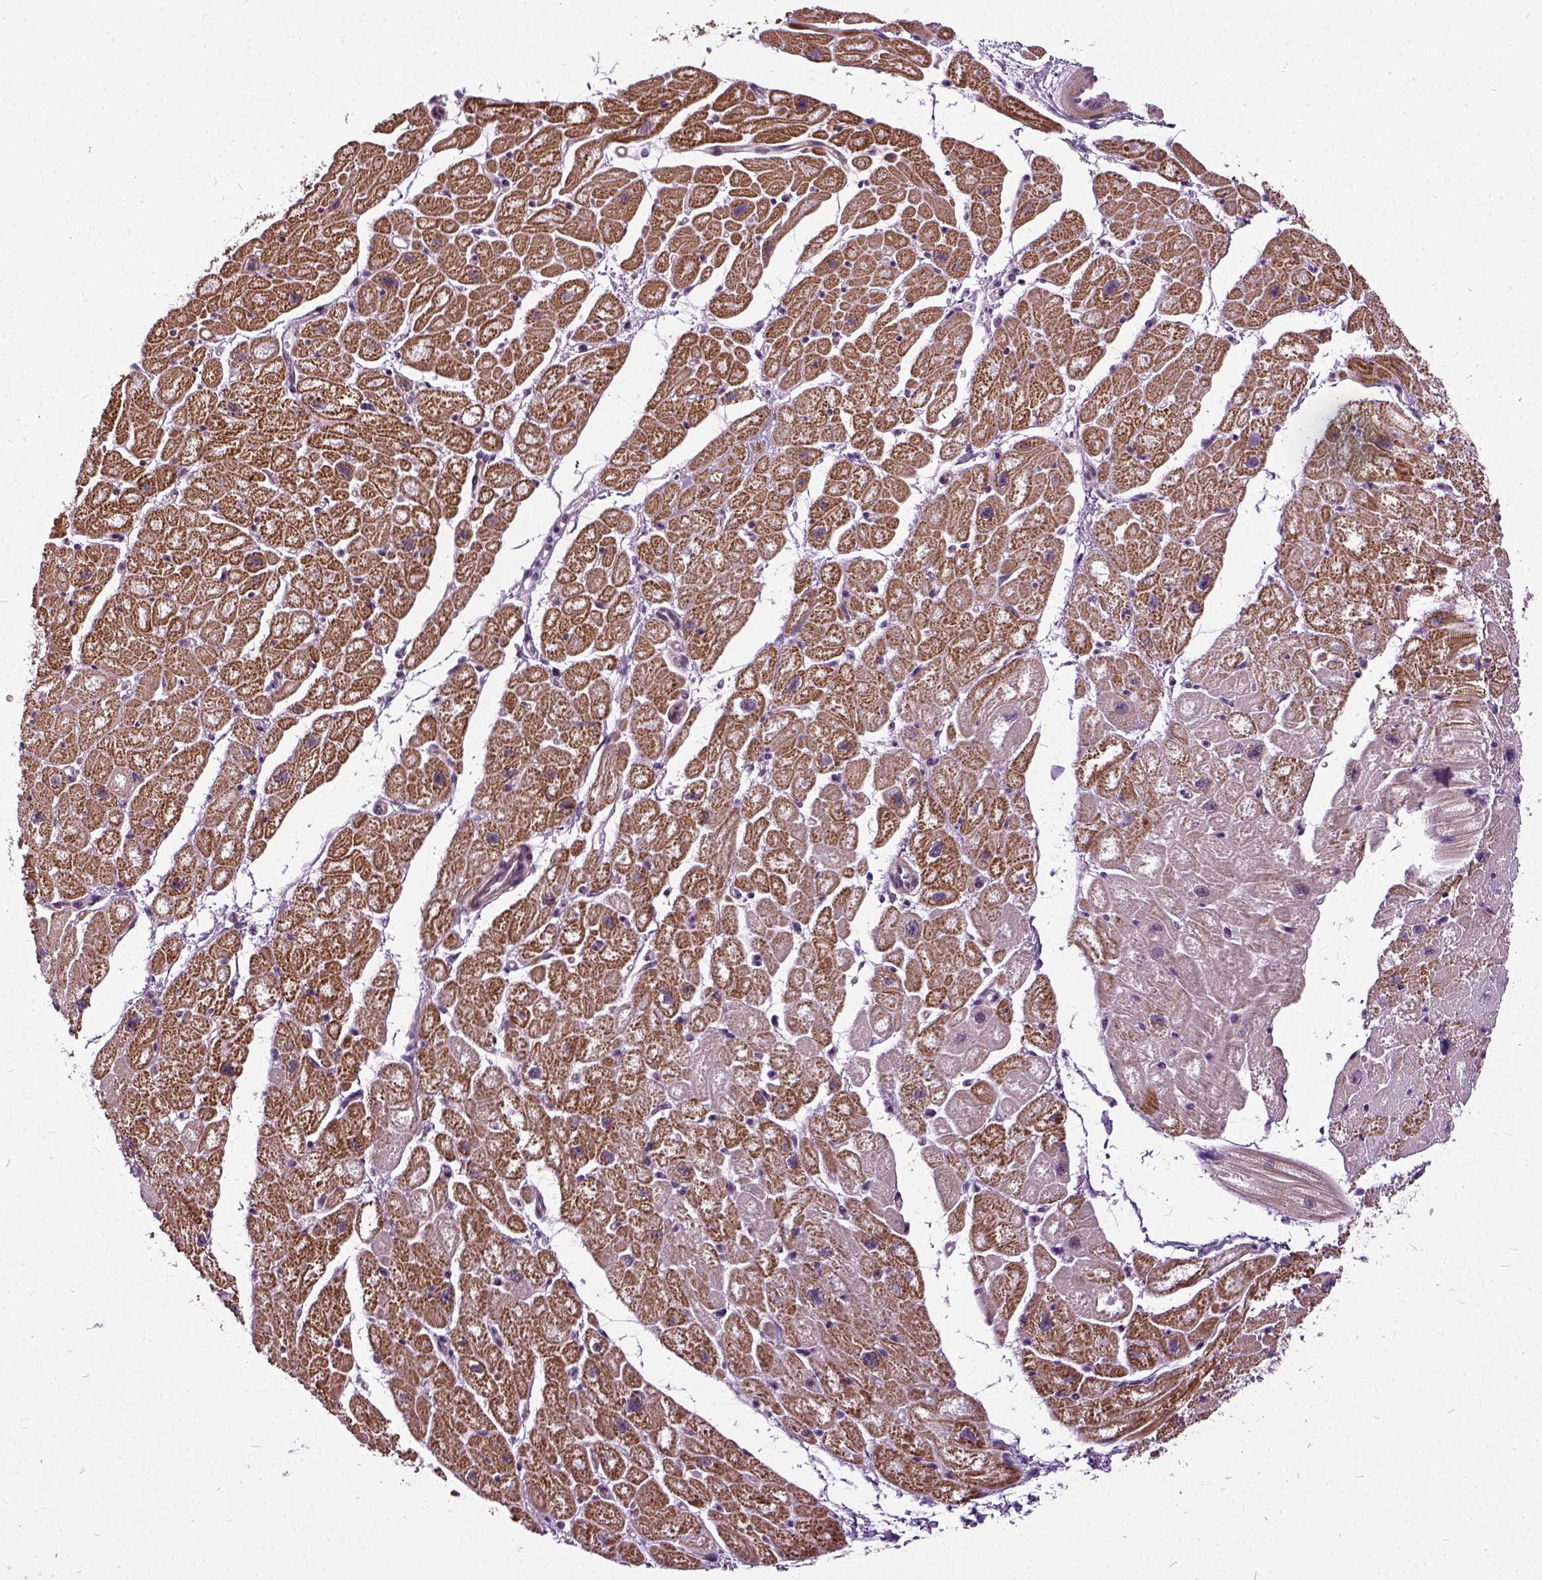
{"staining": {"intensity": "moderate", "quantity": ">75%", "location": "cytoplasmic/membranous"}, "tissue": "heart muscle", "cell_type": "Cardiomyocytes", "image_type": "normal", "snomed": [{"axis": "morphology", "description": "Normal tissue, NOS"}, {"axis": "topography", "description": "Heart"}], "caption": "Protein staining shows moderate cytoplasmic/membranous positivity in about >75% of cardiomyocytes in normal heart muscle. Using DAB (brown) and hematoxylin (blue) stains, captured at high magnification using brightfield microscopy.", "gene": "ILRUN", "patient": {"sex": "male", "age": 61}}